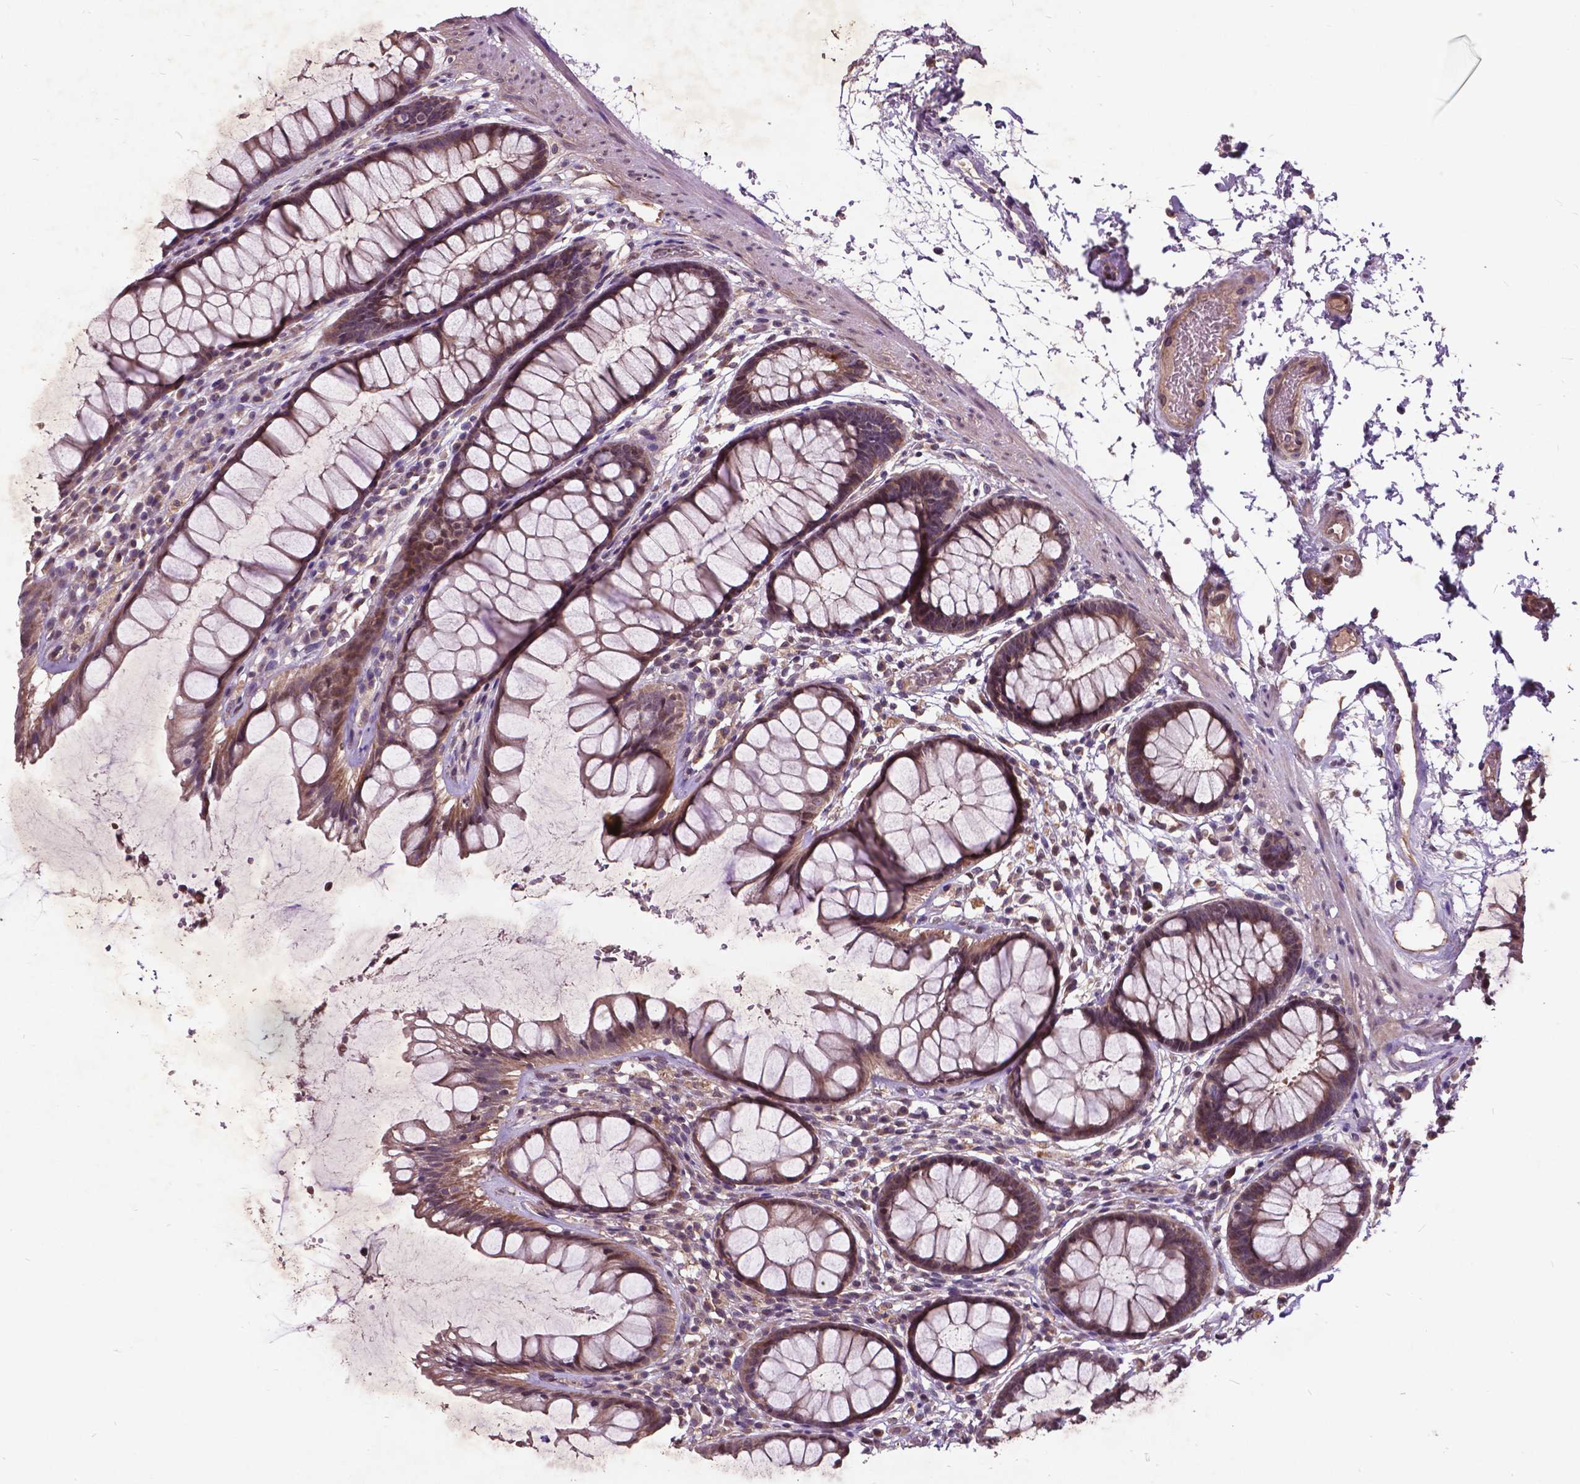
{"staining": {"intensity": "moderate", "quantity": "25%-75%", "location": "cytoplasmic/membranous"}, "tissue": "rectum", "cell_type": "Glandular cells", "image_type": "normal", "snomed": [{"axis": "morphology", "description": "Normal tissue, NOS"}, {"axis": "topography", "description": "Rectum"}], "caption": "DAB (3,3'-diaminobenzidine) immunohistochemical staining of normal rectum reveals moderate cytoplasmic/membranous protein positivity in approximately 25%-75% of glandular cells.", "gene": "AP1S3", "patient": {"sex": "male", "age": 72}}